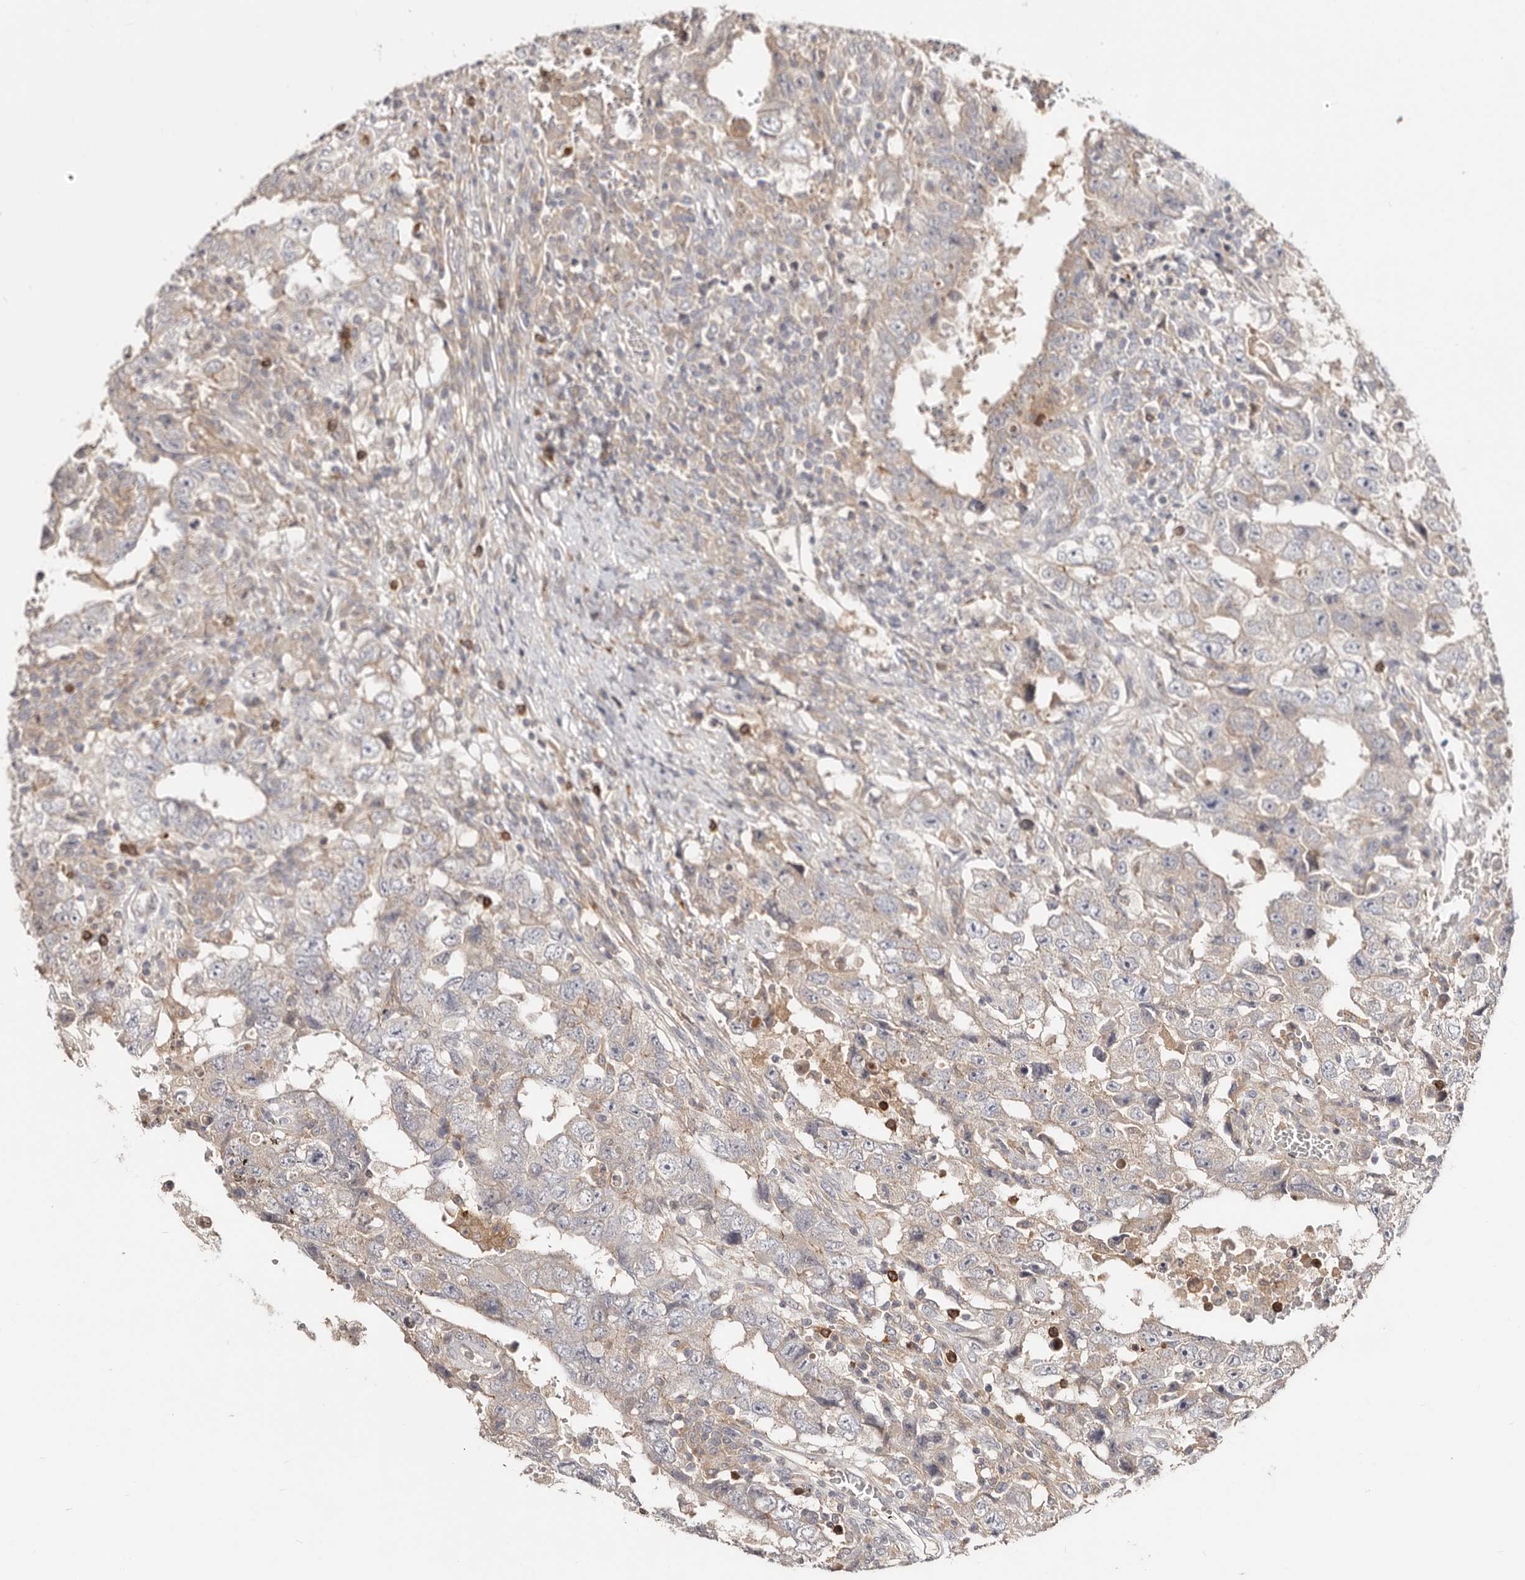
{"staining": {"intensity": "weak", "quantity": "<25%", "location": "cytoplasmic/membranous"}, "tissue": "testis cancer", "cell_type": "Tumor cells", "image_type": "cancer", "snomed": [{"axis": "morphology", "description": "Carcinoma, Embryonal, NOS"}, {"axis": "topography", "description": "Testis"}], "caption": "Immunohistochemical staining of human embryonal carcinoma (testis) exhibits no significant positivity in tumor cells.", "gene": "TC2N", "patient": {"sex": "male", "age": 26}}